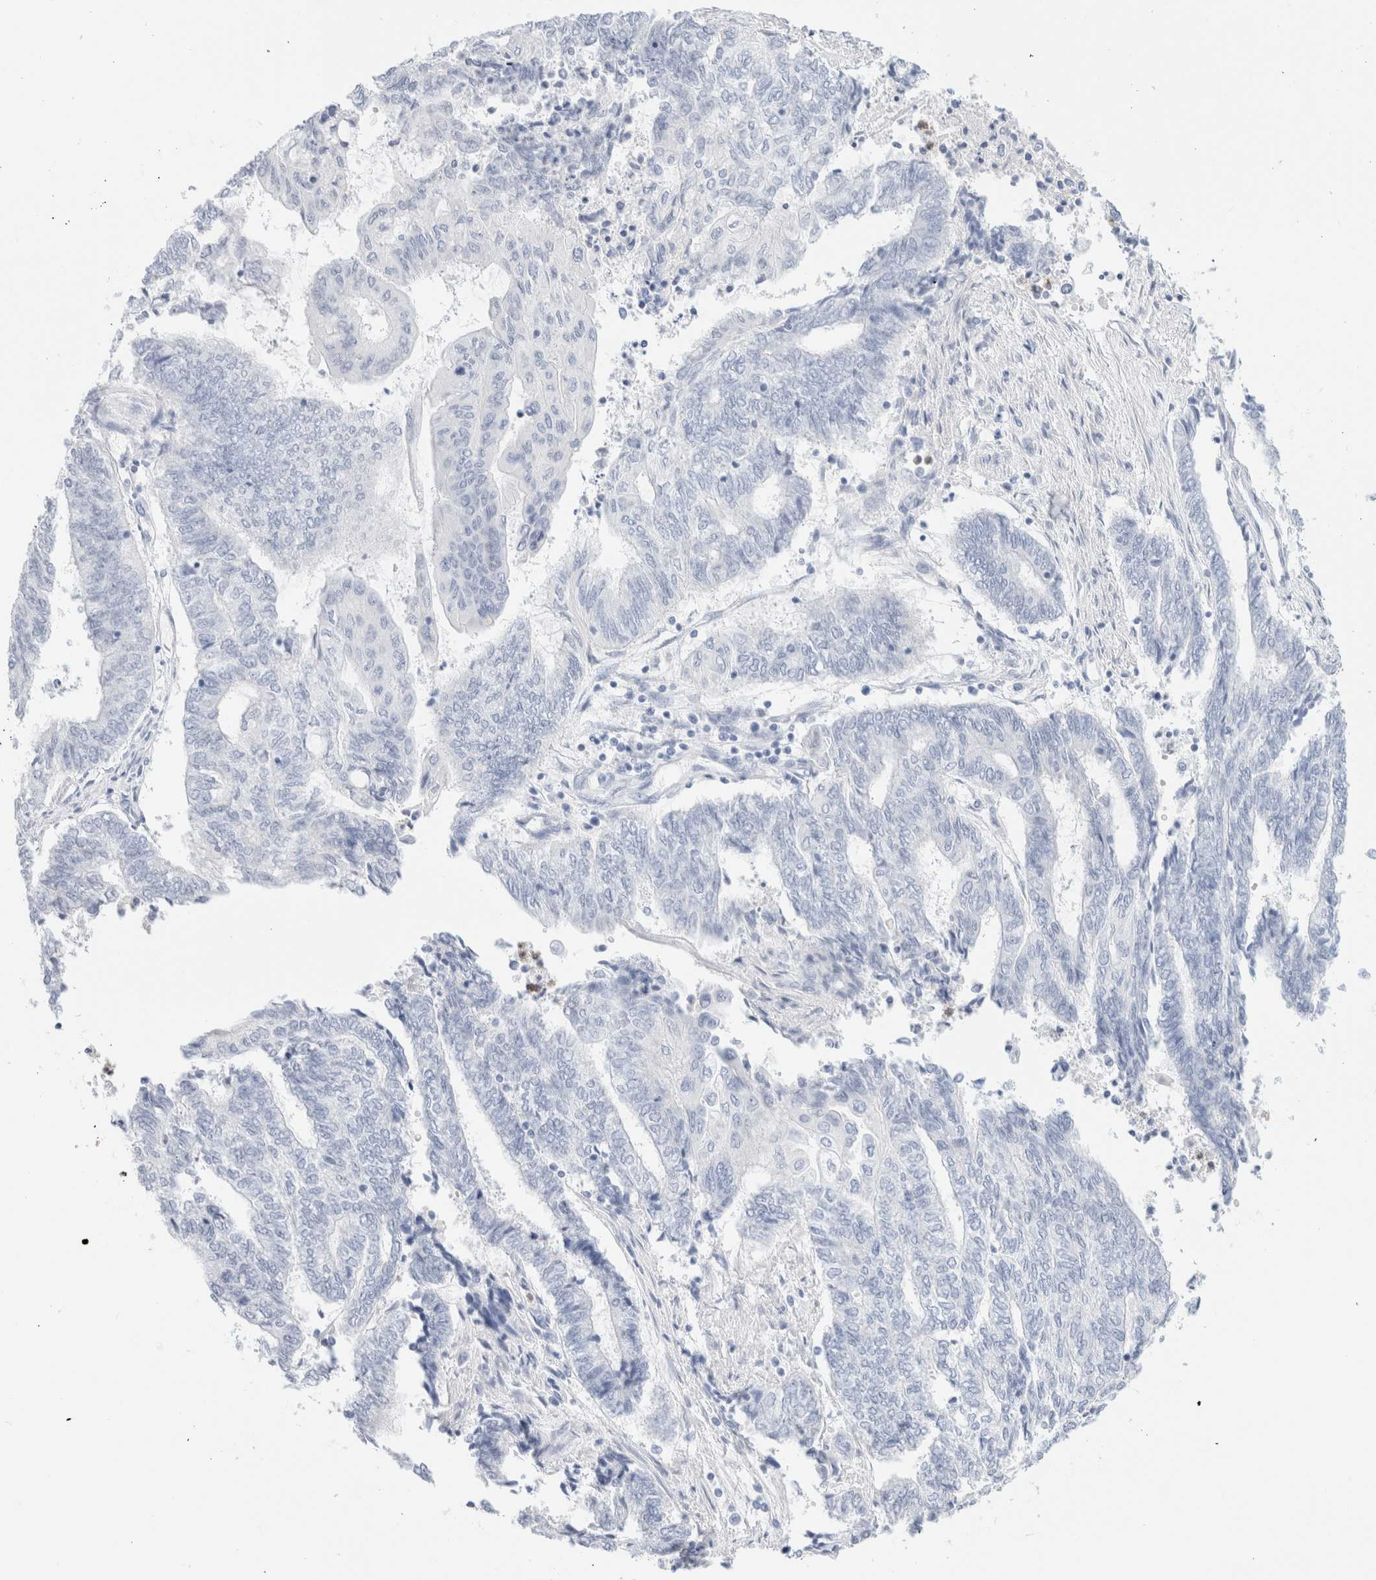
{"staining": {"intensity": "negative", "quantity": "none", "location": "none"}, "tissue": "endometrial cancer", "cell_type": "Tumor cells", "image_type": "cancer", "snomed": [{"axis": "morphology", "description": "Adenocarcinoma, NOS"}, {"axis": "topography", "description": "Uterus"}, {"axis": "topography", "description": "Endometrium"}], "caption": "Tumor cells show no significant positivity in endometrial cancer. The staining was performed using DAB (3,3'-diaminobenzidine) to visualize the protein expression in brown, while the nuclei were stained in blue with hematoxylin (Magnification: 20x).", "gene": "ARG1", "patient": {"sex": "female", "age": 70}}